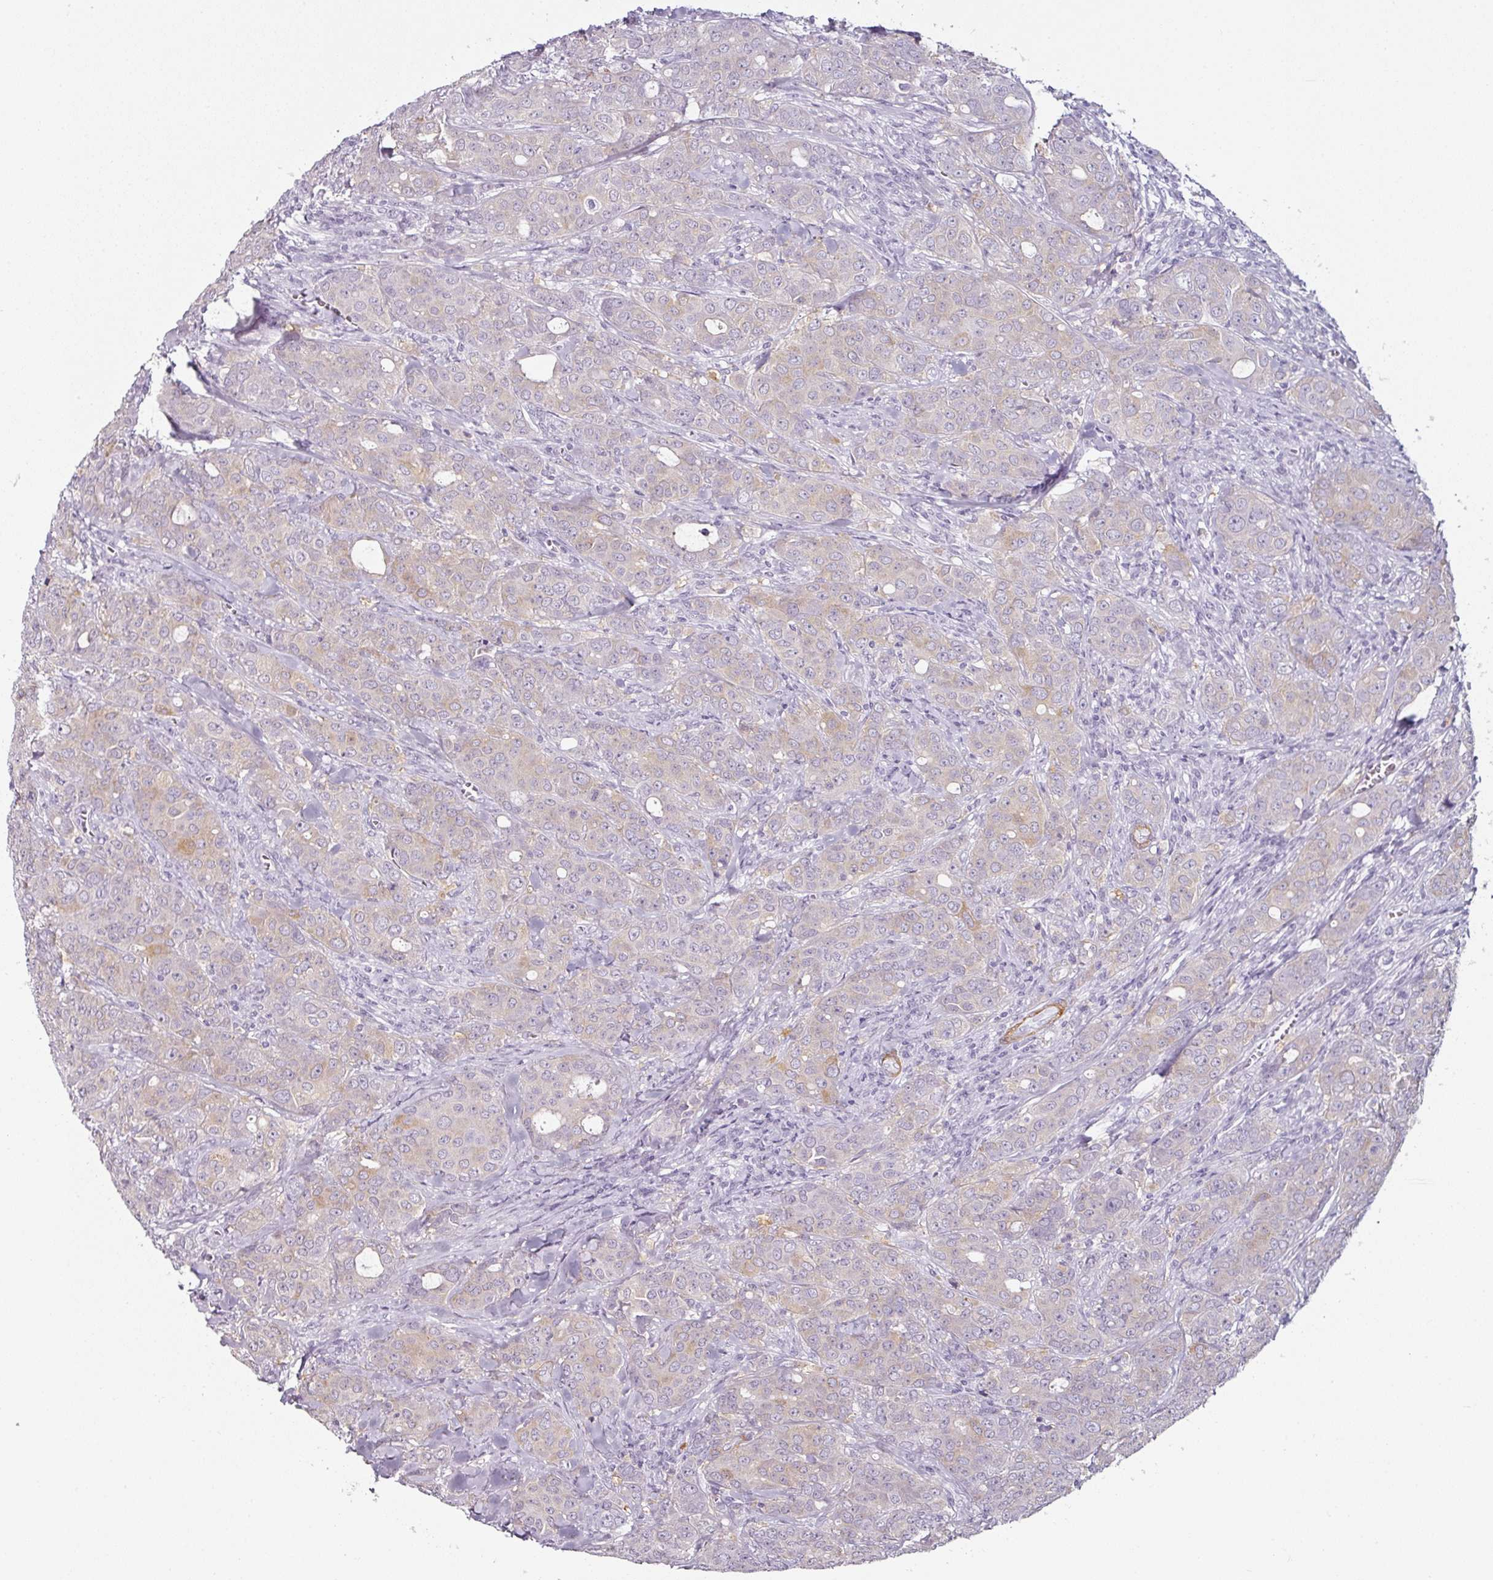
{"staining": {"intensity": "weak", "quantity": "25%-75%", "location": "cytoplasmic/membranous"}, "tissue": "breast cancer", "cell_type": "Tumor cells", "image_type": "cancer", "snomed": [{"axis": "morphology", "description": "Duct carcinoma"}, {"axis": "topography", "description": "Breast"}], "caption": "About 25%-75% of tumor cells in breast invasive ductal carcinoma exhibit weak cytoplasmic/membranous protein positivity as visualized by brown immunohistochemical staining.", "gene": "CAP2", "patient": {"sex": "female", "age": 43}}